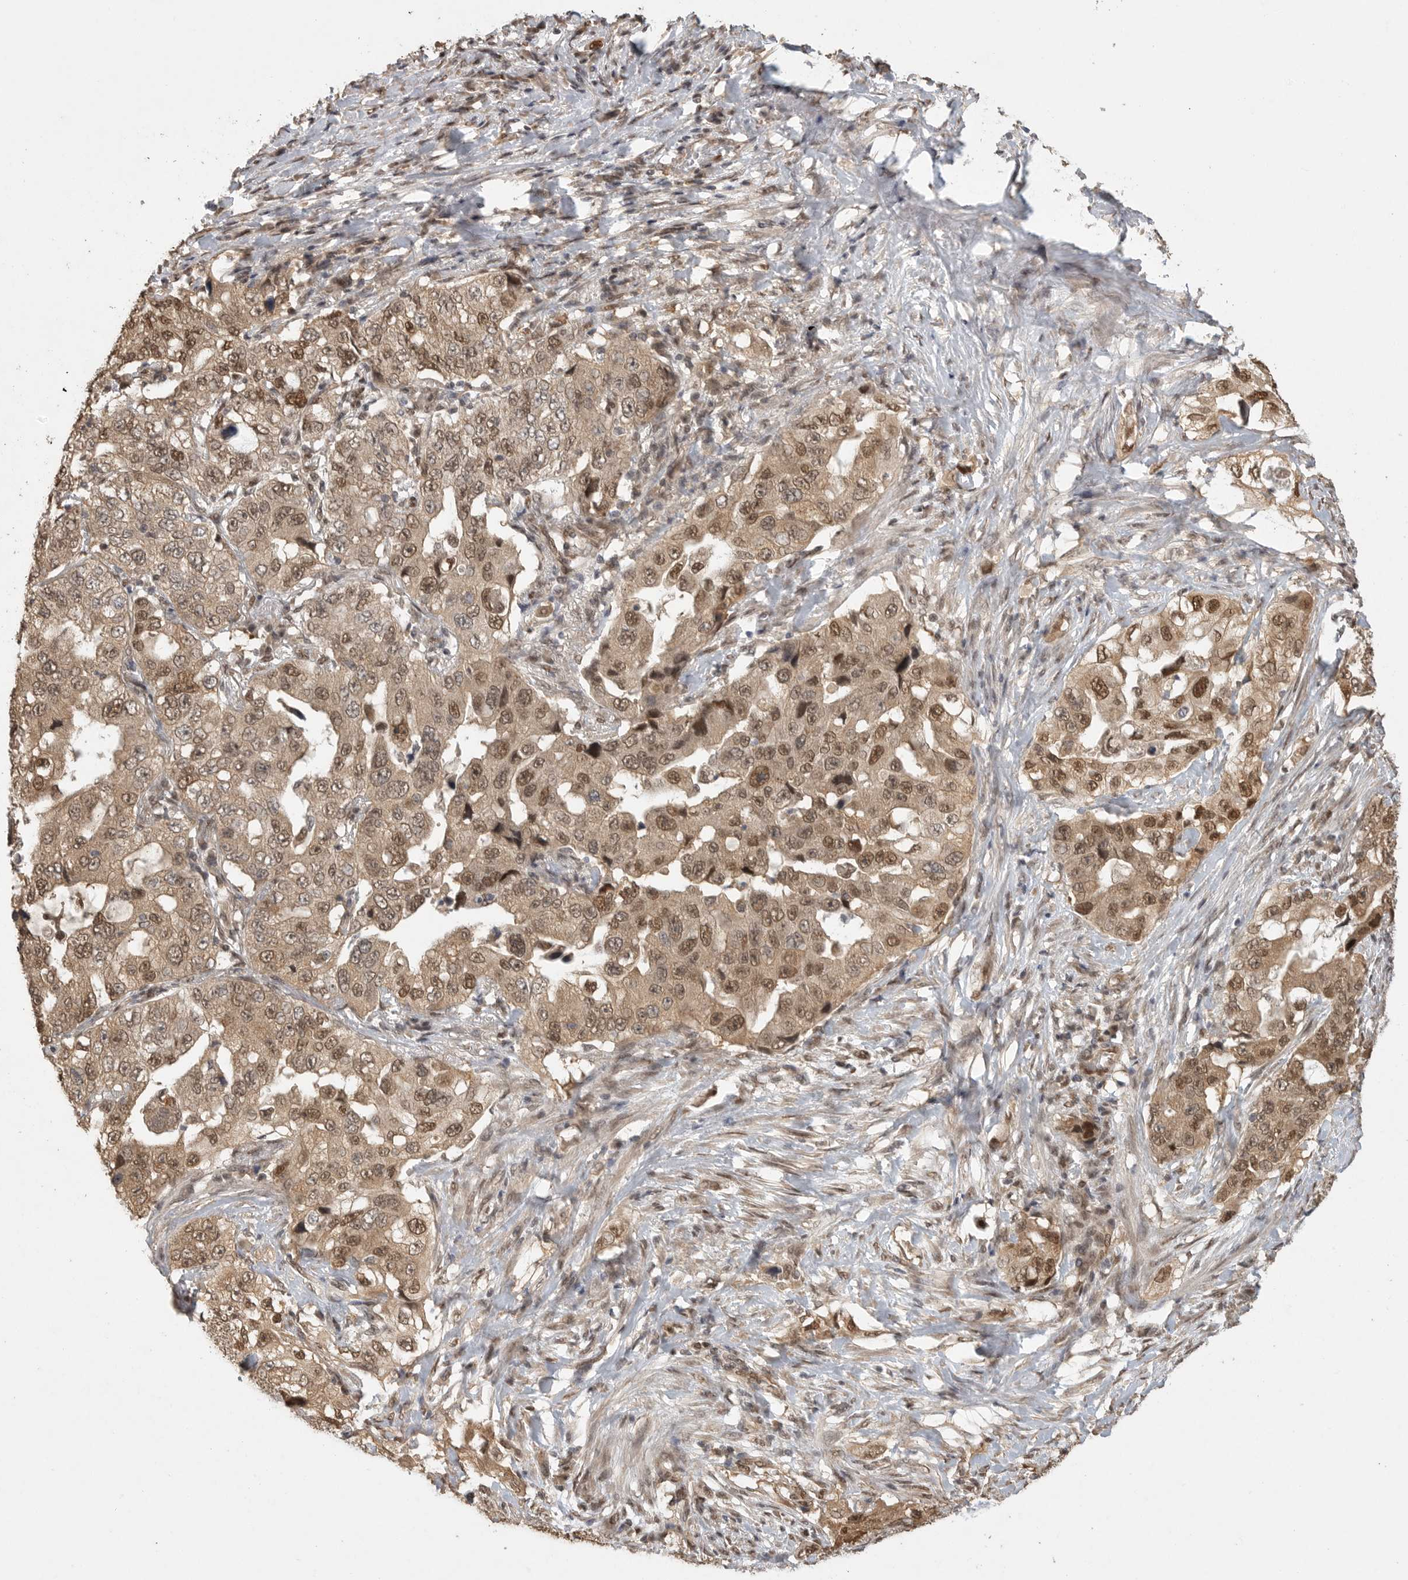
{"staining": {"intensity": "moderate", "quantity": ">75%", "location": "cytoplasmic/membranous,nuclear"}, "tissue": "lung cancer", "cell_type": "Tumor cells", "image_type": "cancer", "snomed": [{"axis": "morphology", "description": "Adenocarcinoma, NOS"}, {"axis": "topography", "description": "Lung"}], "caption": "IHC of human lung cancer reveals medium levels of moderate cytoplasmic/membranous and nuclear staining in approximately >75% of tumor cells.", "gene": "DFFA", "patient": {"sex": "female", "age": 51}}